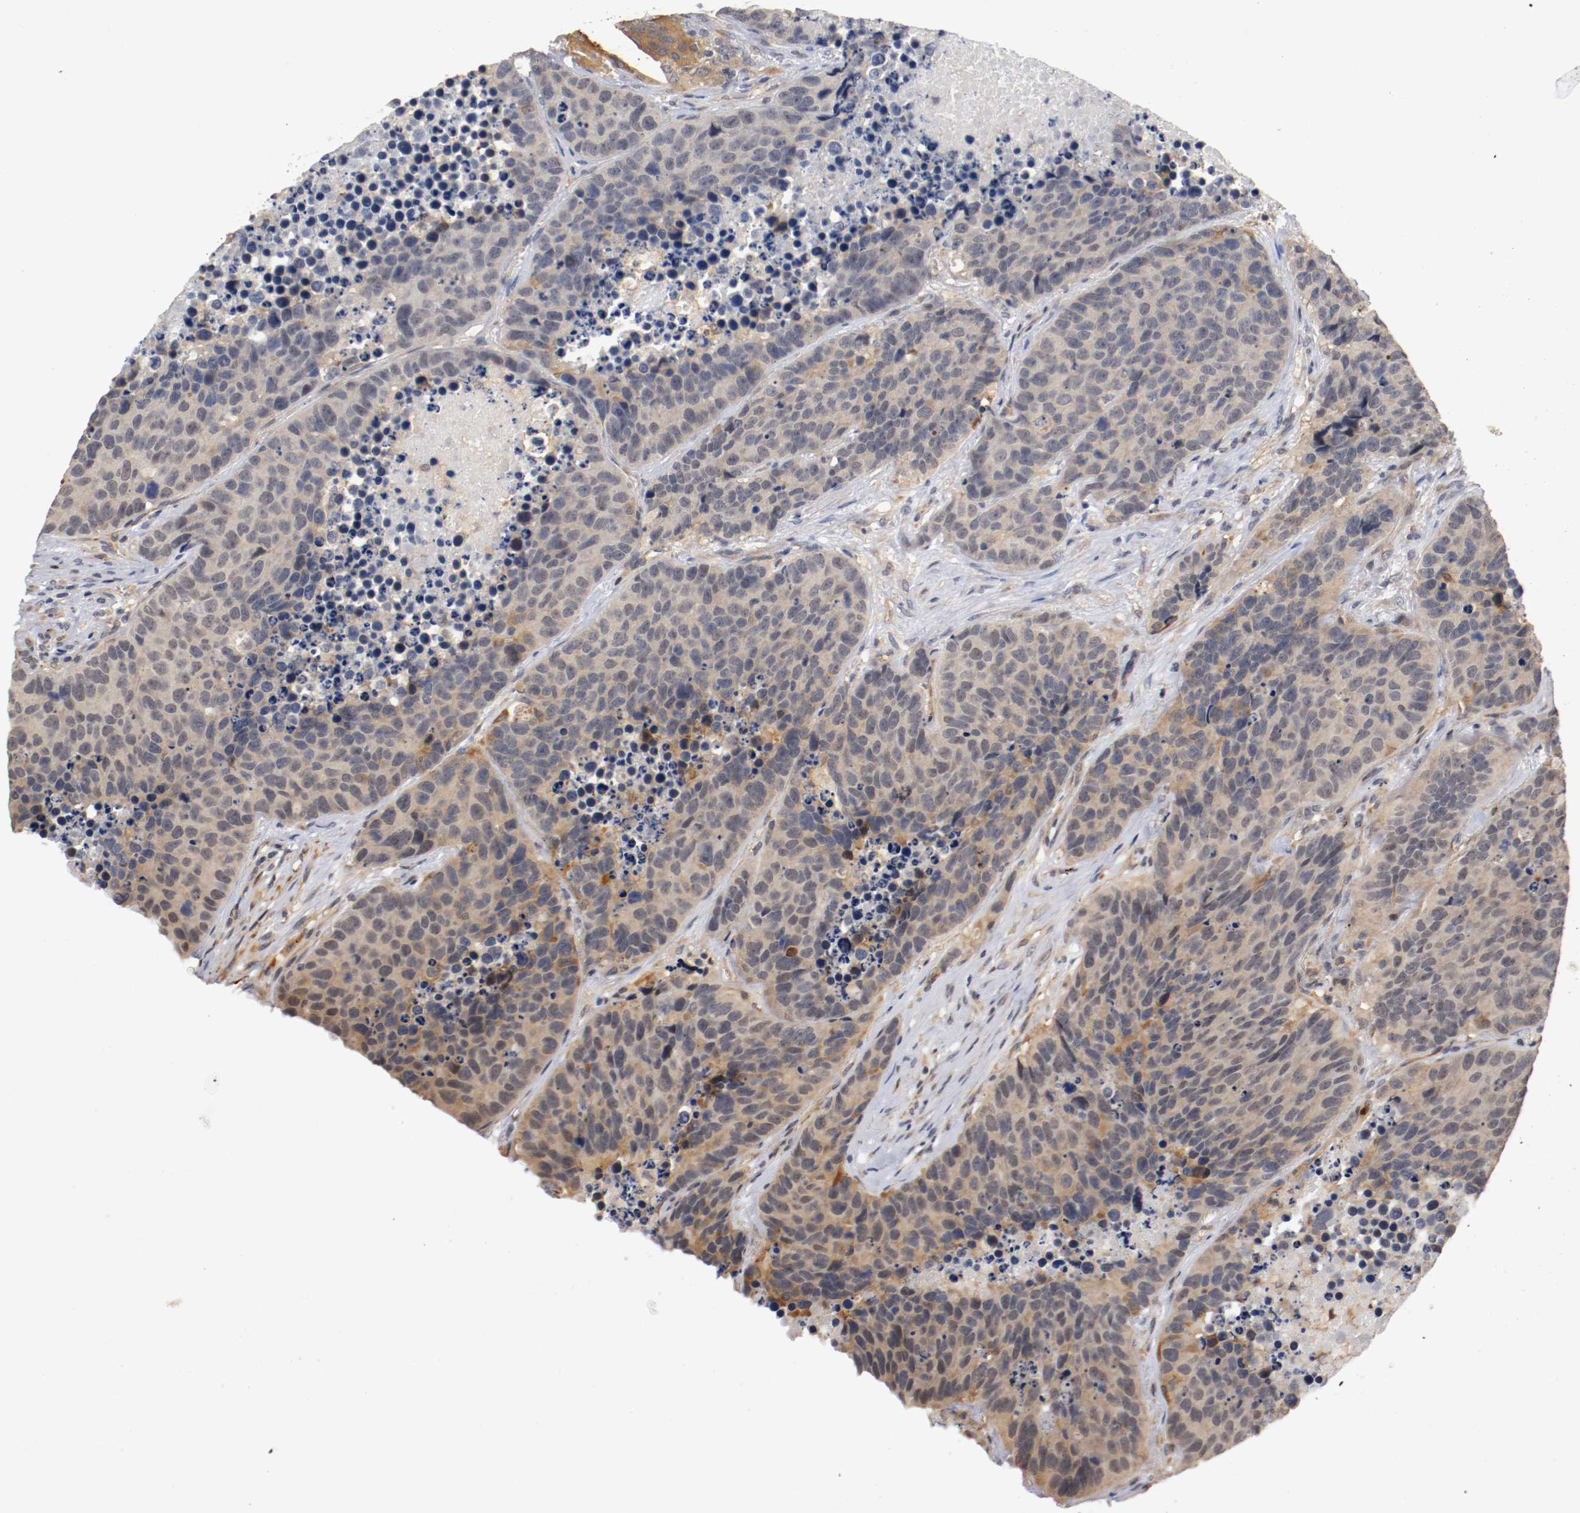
{"staining": {"intensity": "weak", "quantity": "25%-75%", "location": "cytoplasmic/membranous"}, "tissue": "carcinoid", "cell_type": "Tumor cells", "image_type": "cancer", "snomed": [{"axis": "morphology", "description": "Carcinoid, malignant, NOS"}, {"axis": "topography", "description": "Lung"}], "caption": "Malignant carcinoid stained with a protein marker demonstrates weak staining in tumor cells.", "gene": "RBM23", "patient": {"sex": "male", "age": 60}}